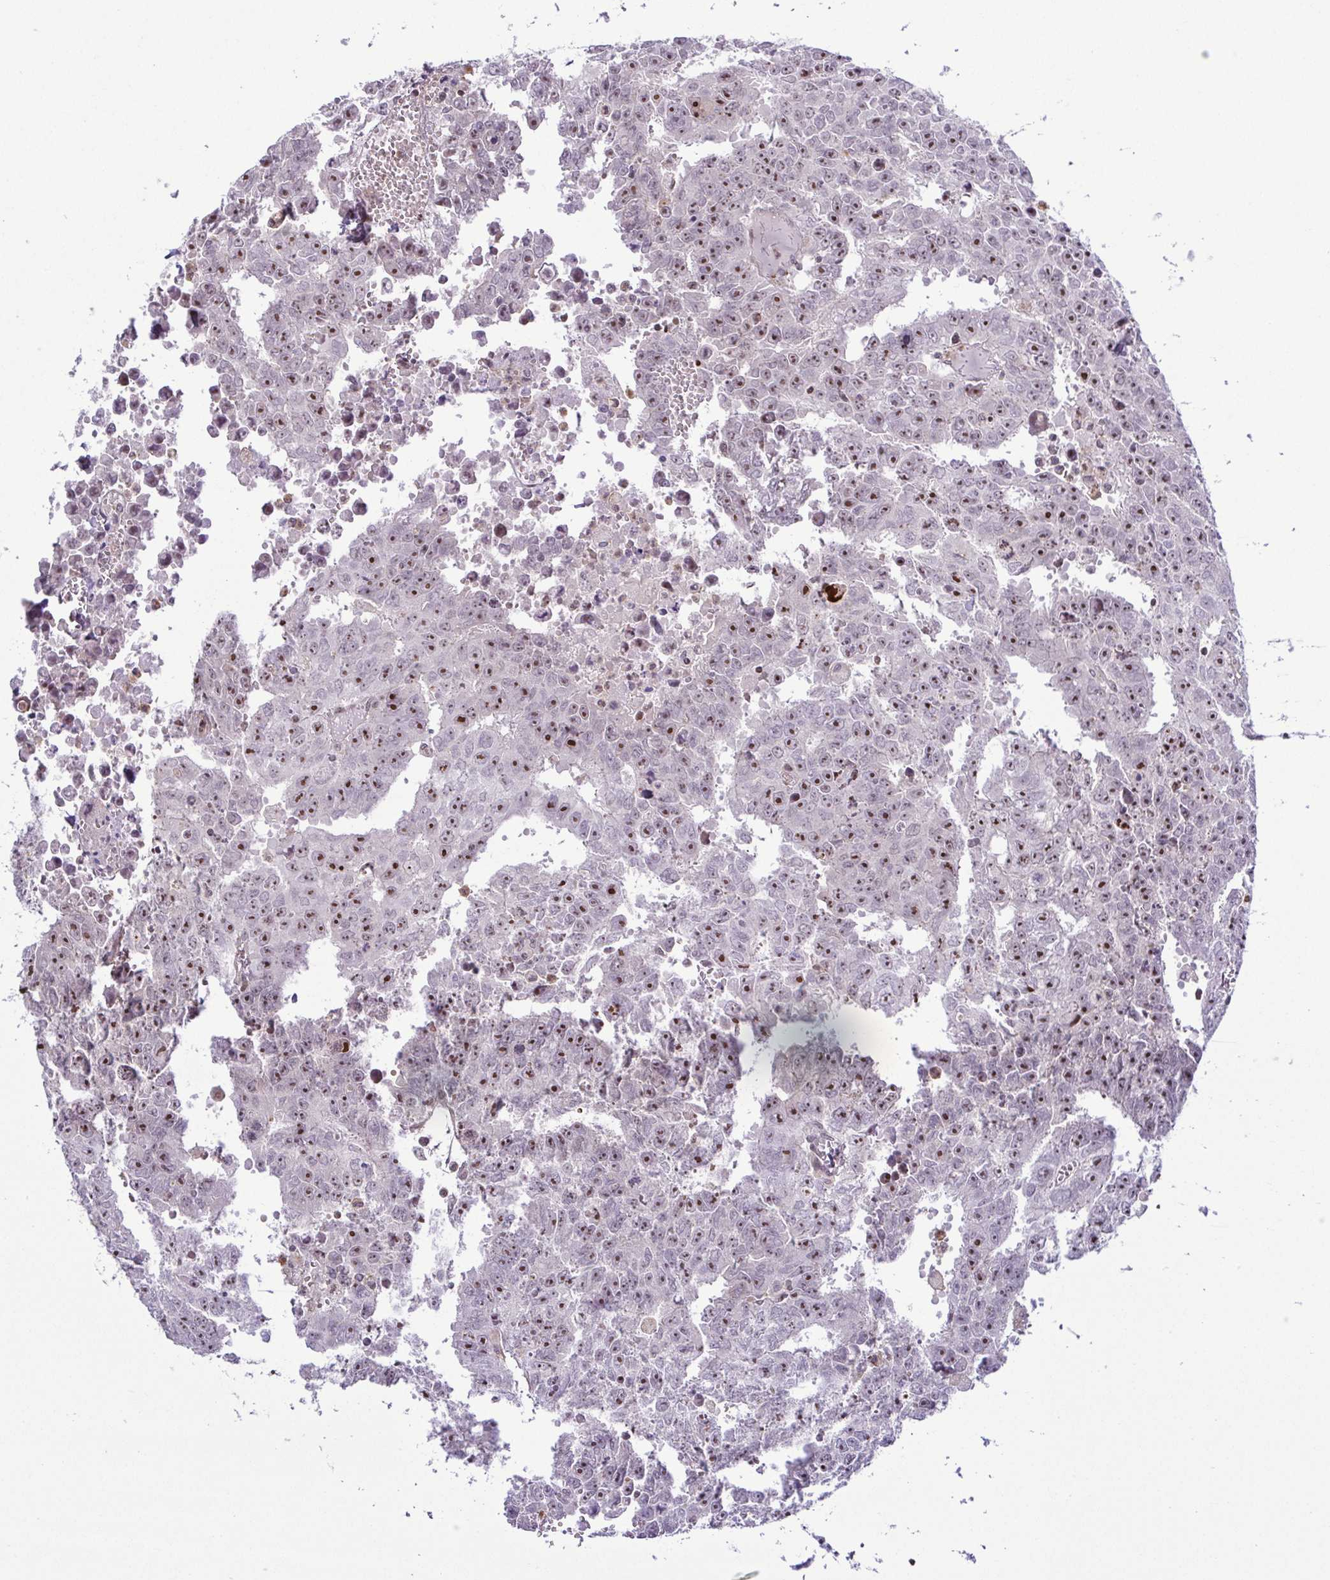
{"staining": {"intensity": "strong", "quantity": "25%-75%", "location": "nuclear"}, "tissue": "testis cancer", "cell_type": "Tumor cells", "image_type": "cancer", "snomed": [{"axis": "morphology", "description": "Carcinoma, Embryonal, NOS"}, {"axis": "morphology", "description": "Teratoma, malignant, NOS"}, {"axis": "topography", "description": "Testis"}], "caption": "Brown immunohistochemical staining in testis cancer (malignant teratoma) exhibits strong nuclear staining in approximately 25%-75% of tumor cells. (DAB IHC with brightfield microscopy, high magnification).", "gene": "RSL24D1", "patient": {"sex": "male", "age": 24}}